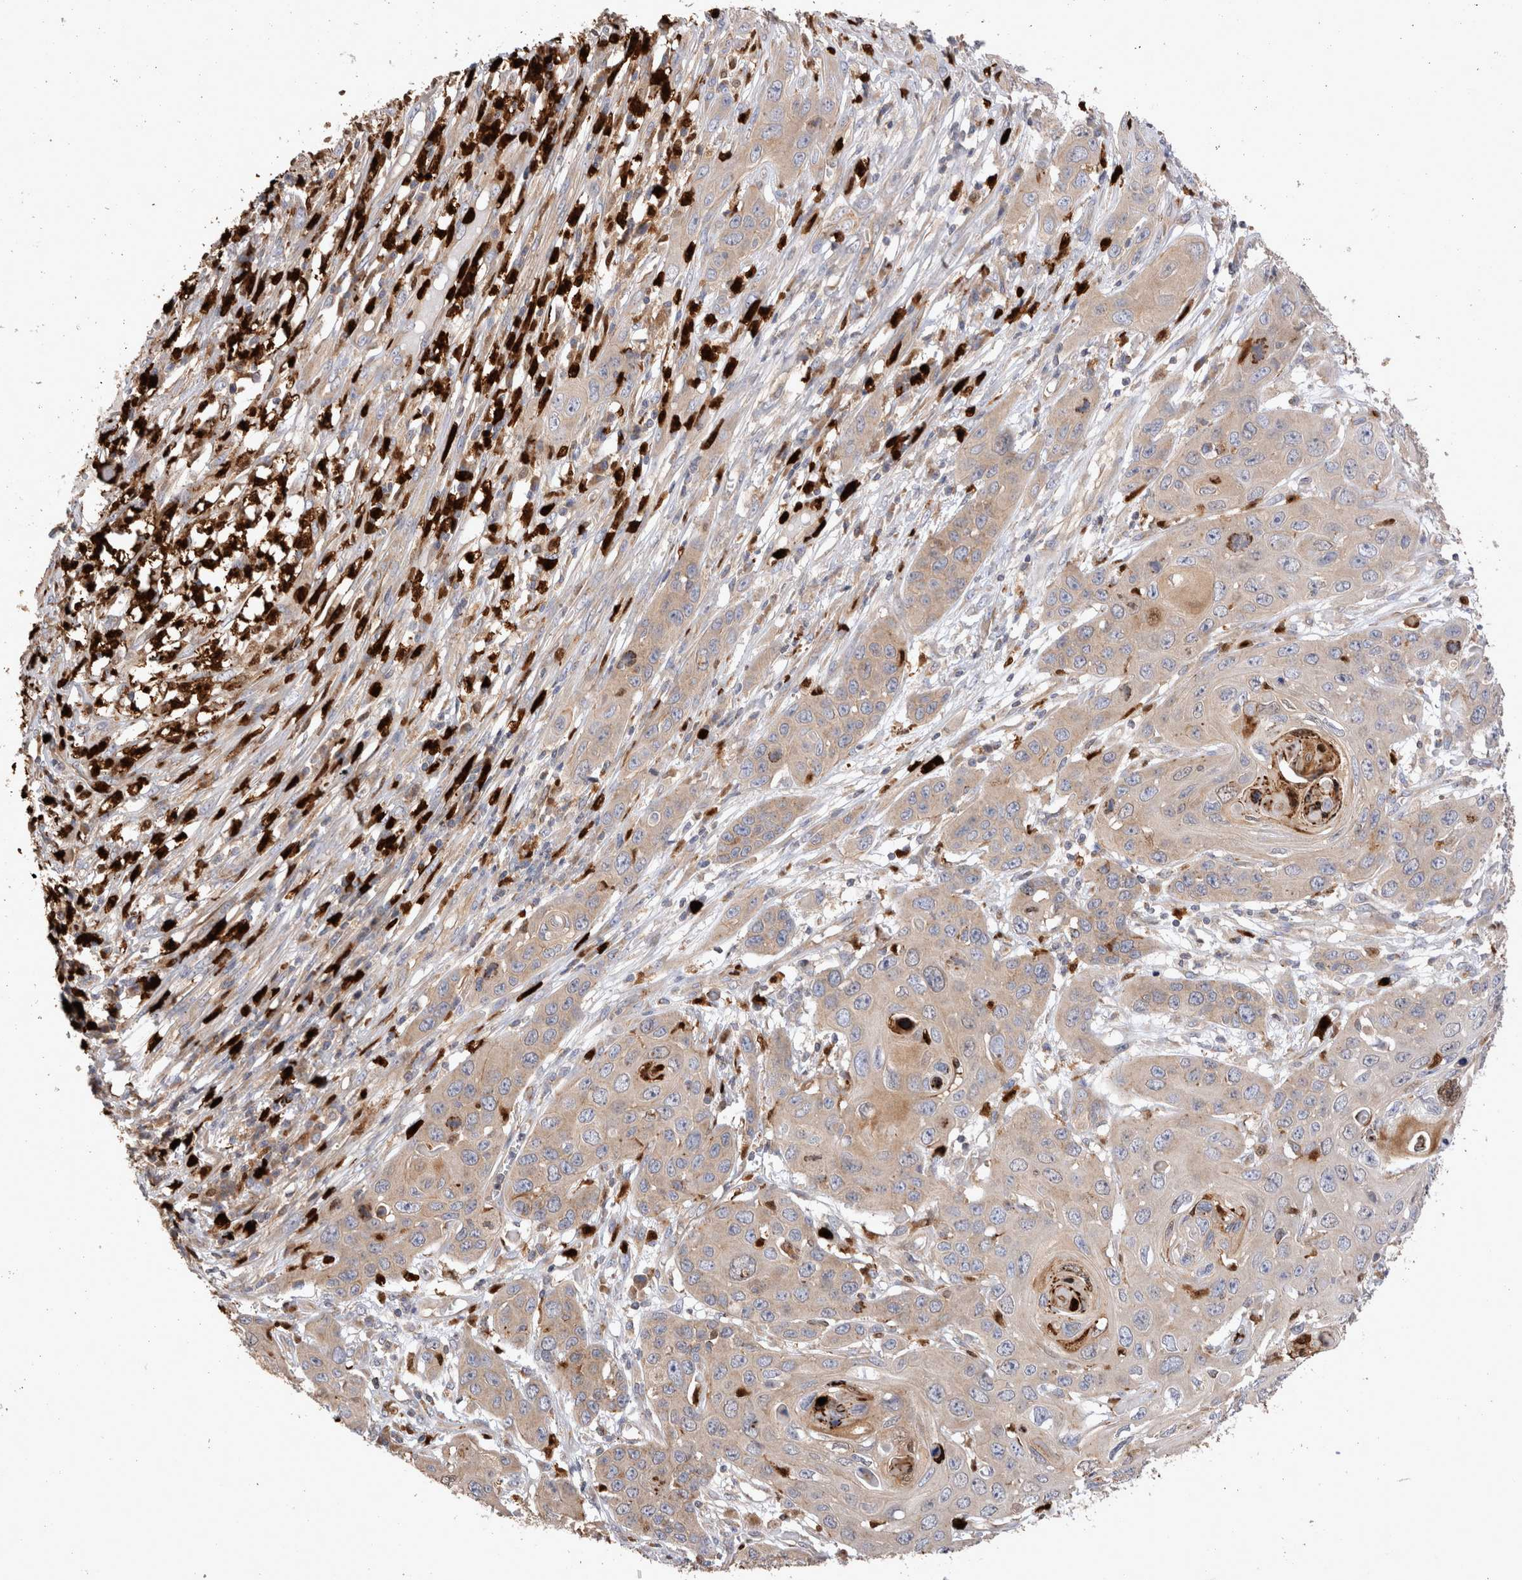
{"staining": {"intensity": "weak", "quantity": "25%-75%", "location": "cytoplasmic/membranous"}, "tissue": "skin cancer", "cell_type": "Tumor cells", "image_type": "cancer", "snomed": [{"axis": "morphology", "description": "Squamous cell carcinoma, NOS"}, {"axis": "topography", "description": "Skin"}], "caption": "This image displays IHC staining of skin cancer (squamous cell carcinoma), with low weak cytoplasmic/membranous positivity in about 25%-75% of tumor cells.", "gene": "NXT2", "patient": {"sex": "male", "age": 55}}